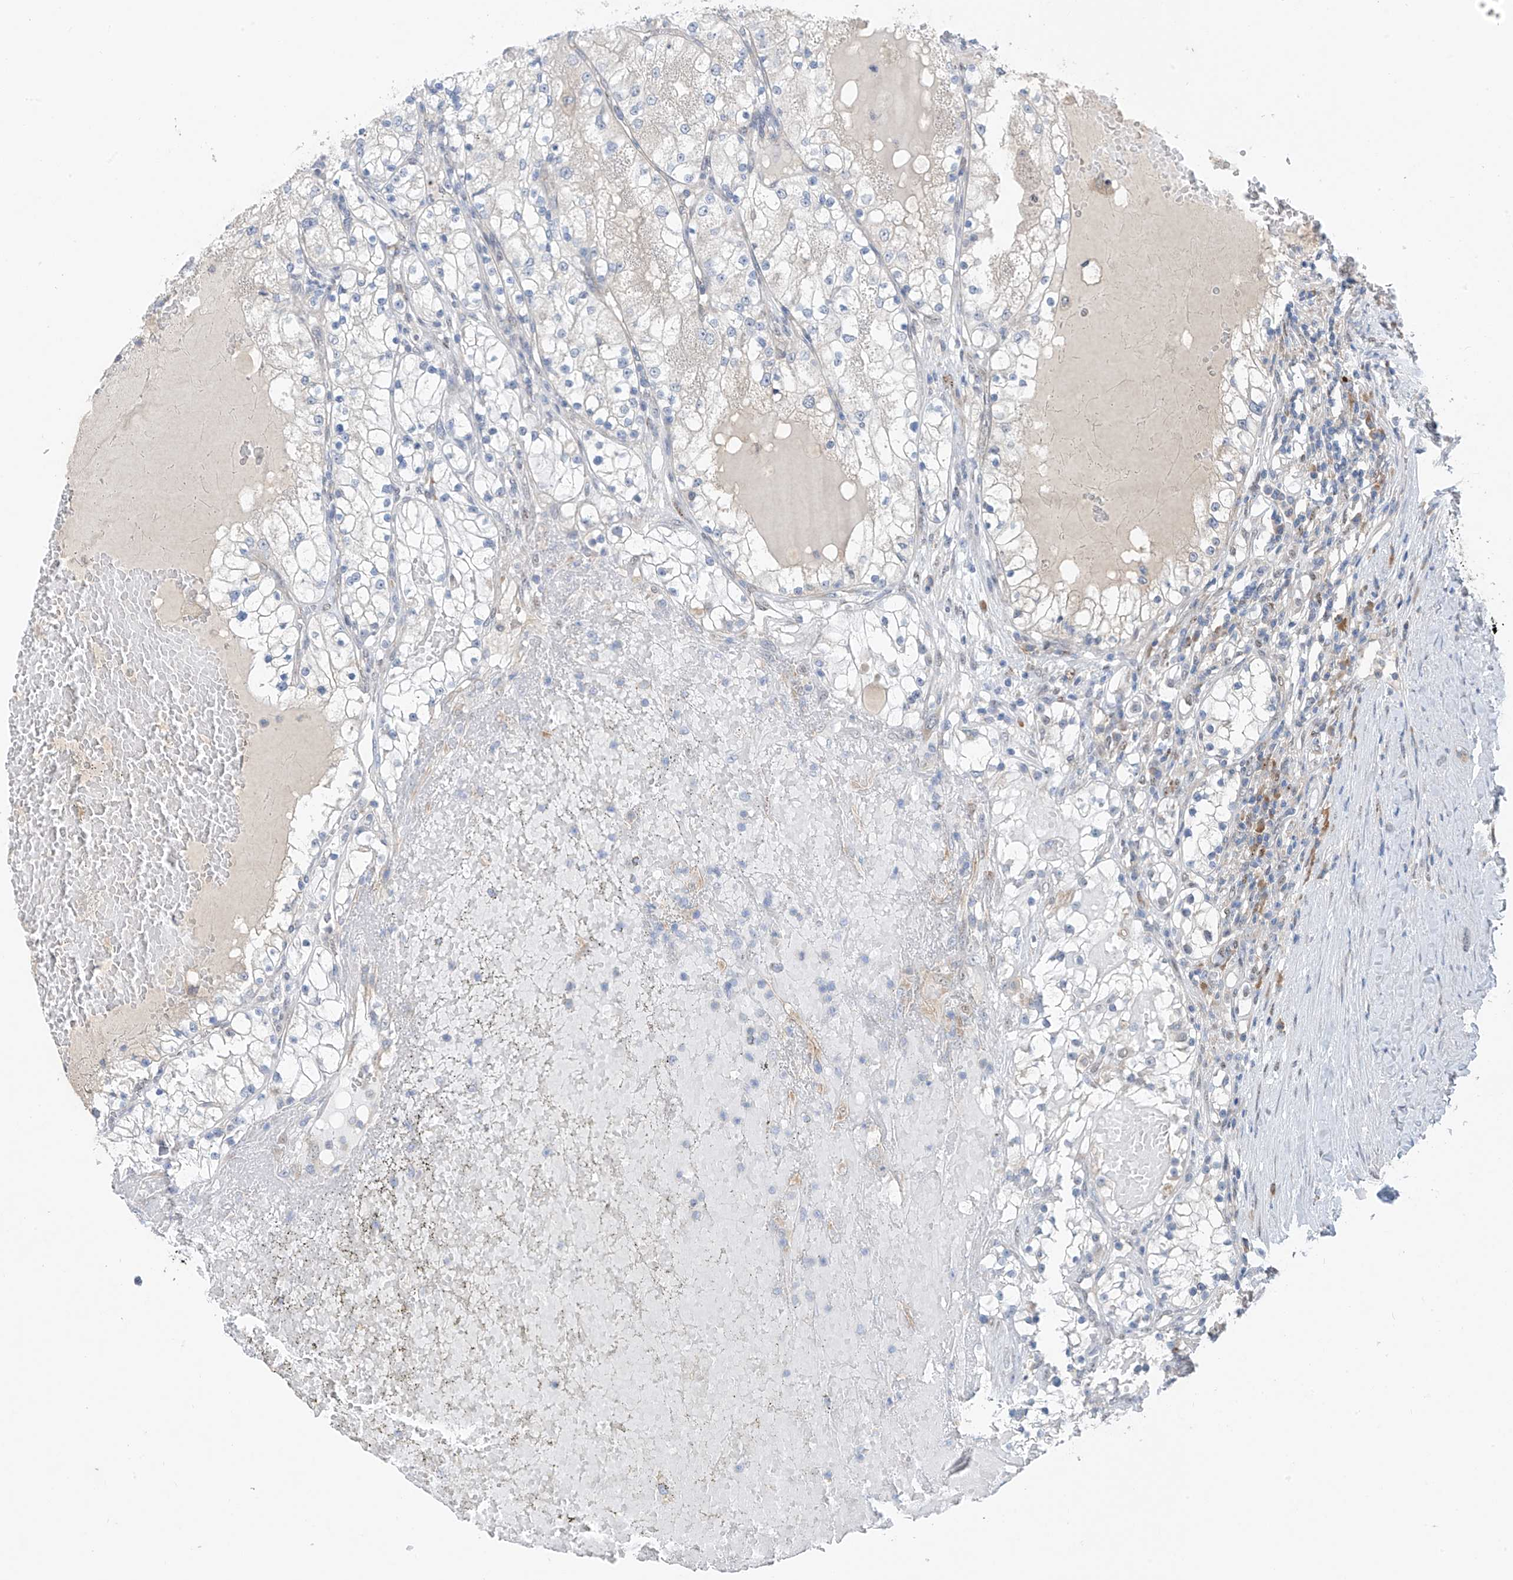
{"staining": {"intensity": "negative", "quantity": "none", "location": "none"}, "tissue": "renal cancer", "cell_type": "Tumor cells", "image_type": "cancer", "snomed": [{"axis": "morphology", "description": "Normal tissue, NOS"}, {"axis": "morphology", "description": "Adenocarcinoma, NOS"}, {"axis": "topography", "description": "Kidney"}], "caption": "Immunohistochemistry of renal cancer (adenocarcinoma) demonstrates no positivity in tumor cells.", "gene": "RPL4", "patient": {"sex": "male", "age": 68}}